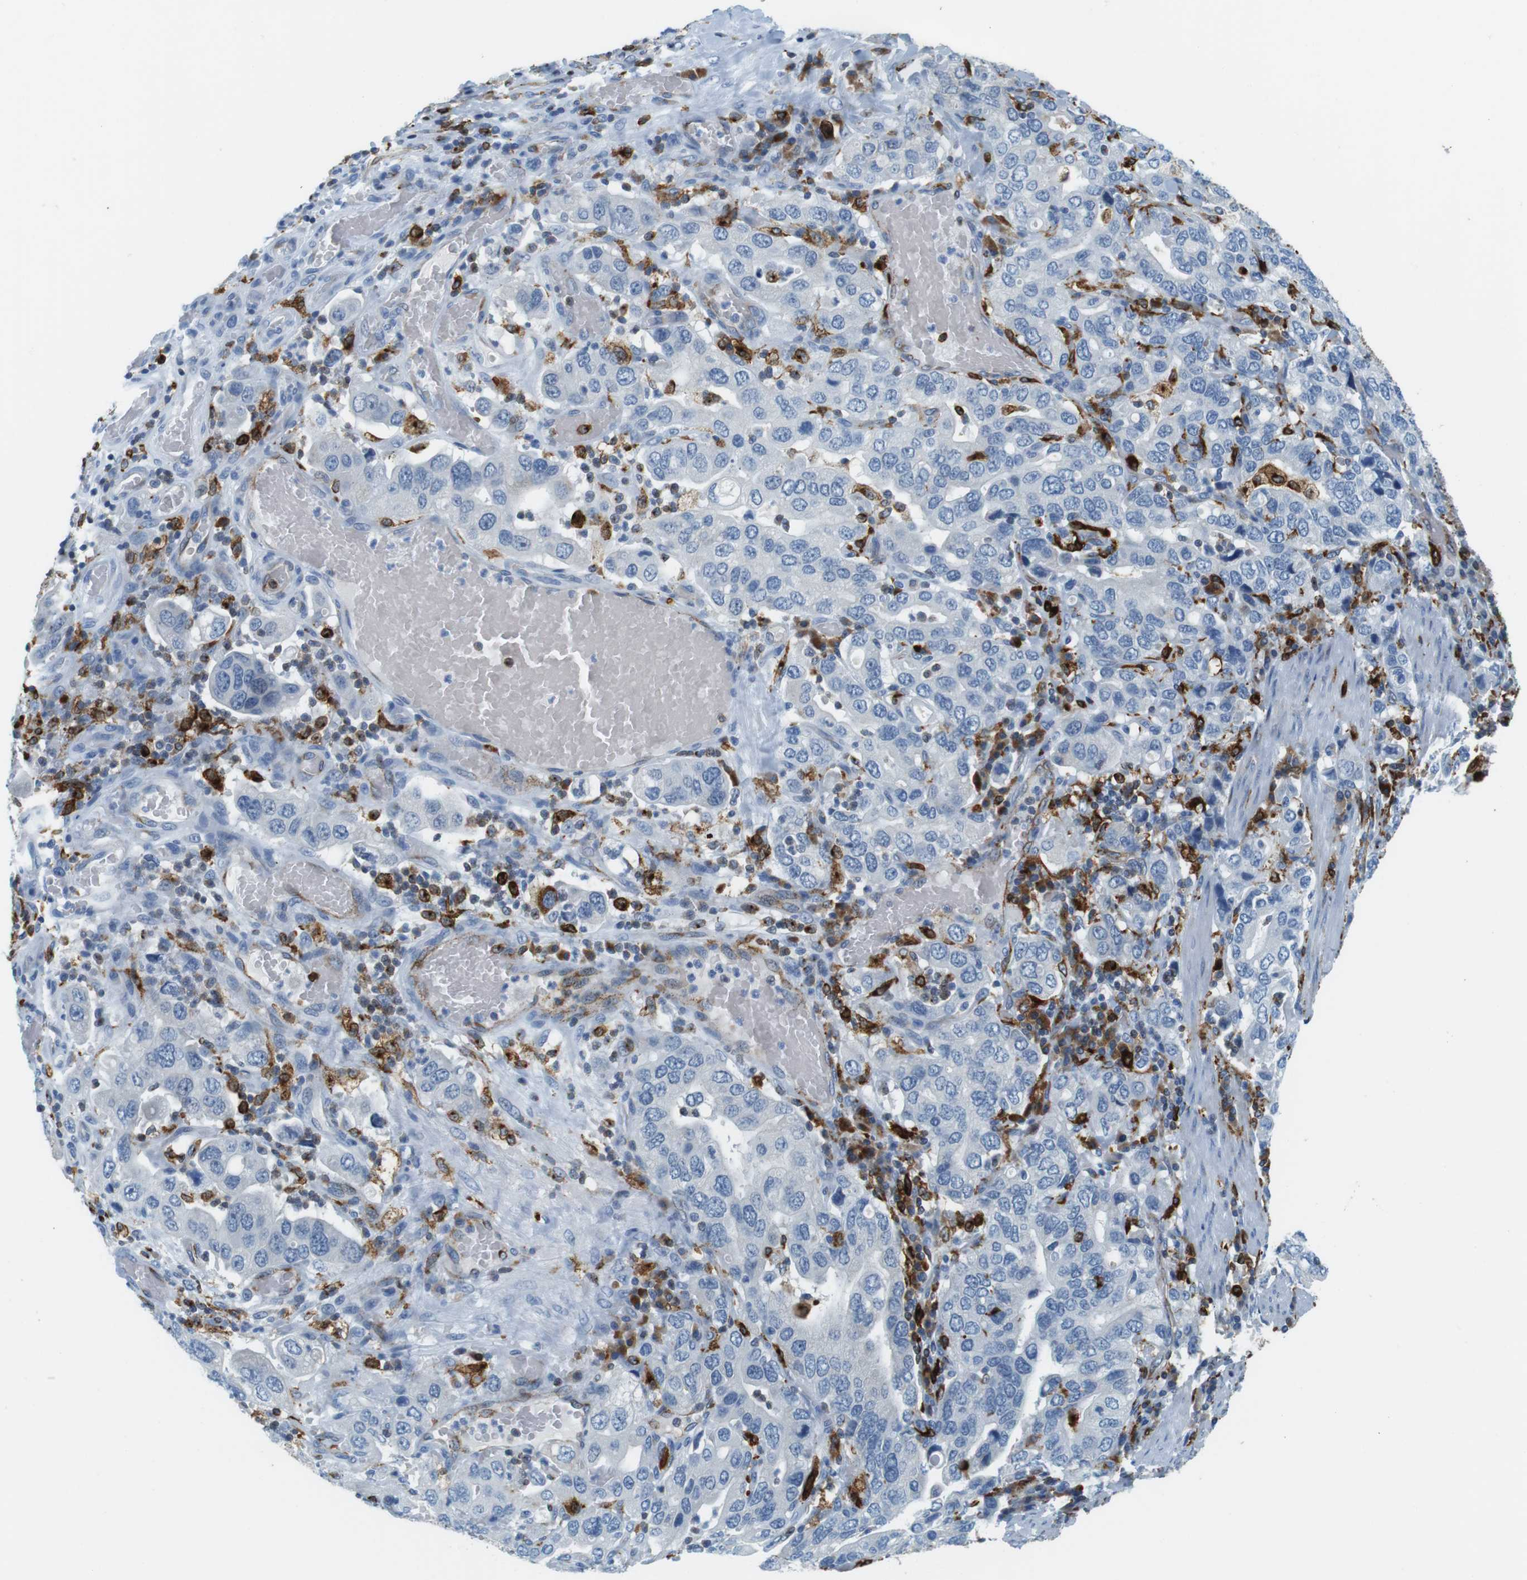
{"staining": {"intensity": "negative", "quantity": "none", "location": "none"}, "tissue": "stomach cancer", "cell_type": "Tumor cells", "image_type": "cancer", "snomed": [{"axis": "morphology", "description": "Adenocarcinoma, NOS"}, {"axis": "topography", "description": "Stomach, upper"}], "caption": "Tumor cells are negative for protein expression in human stomach adenocarcinoma.", "gene": "CIITA", "patient": {"sex": "male", "age": 62}}